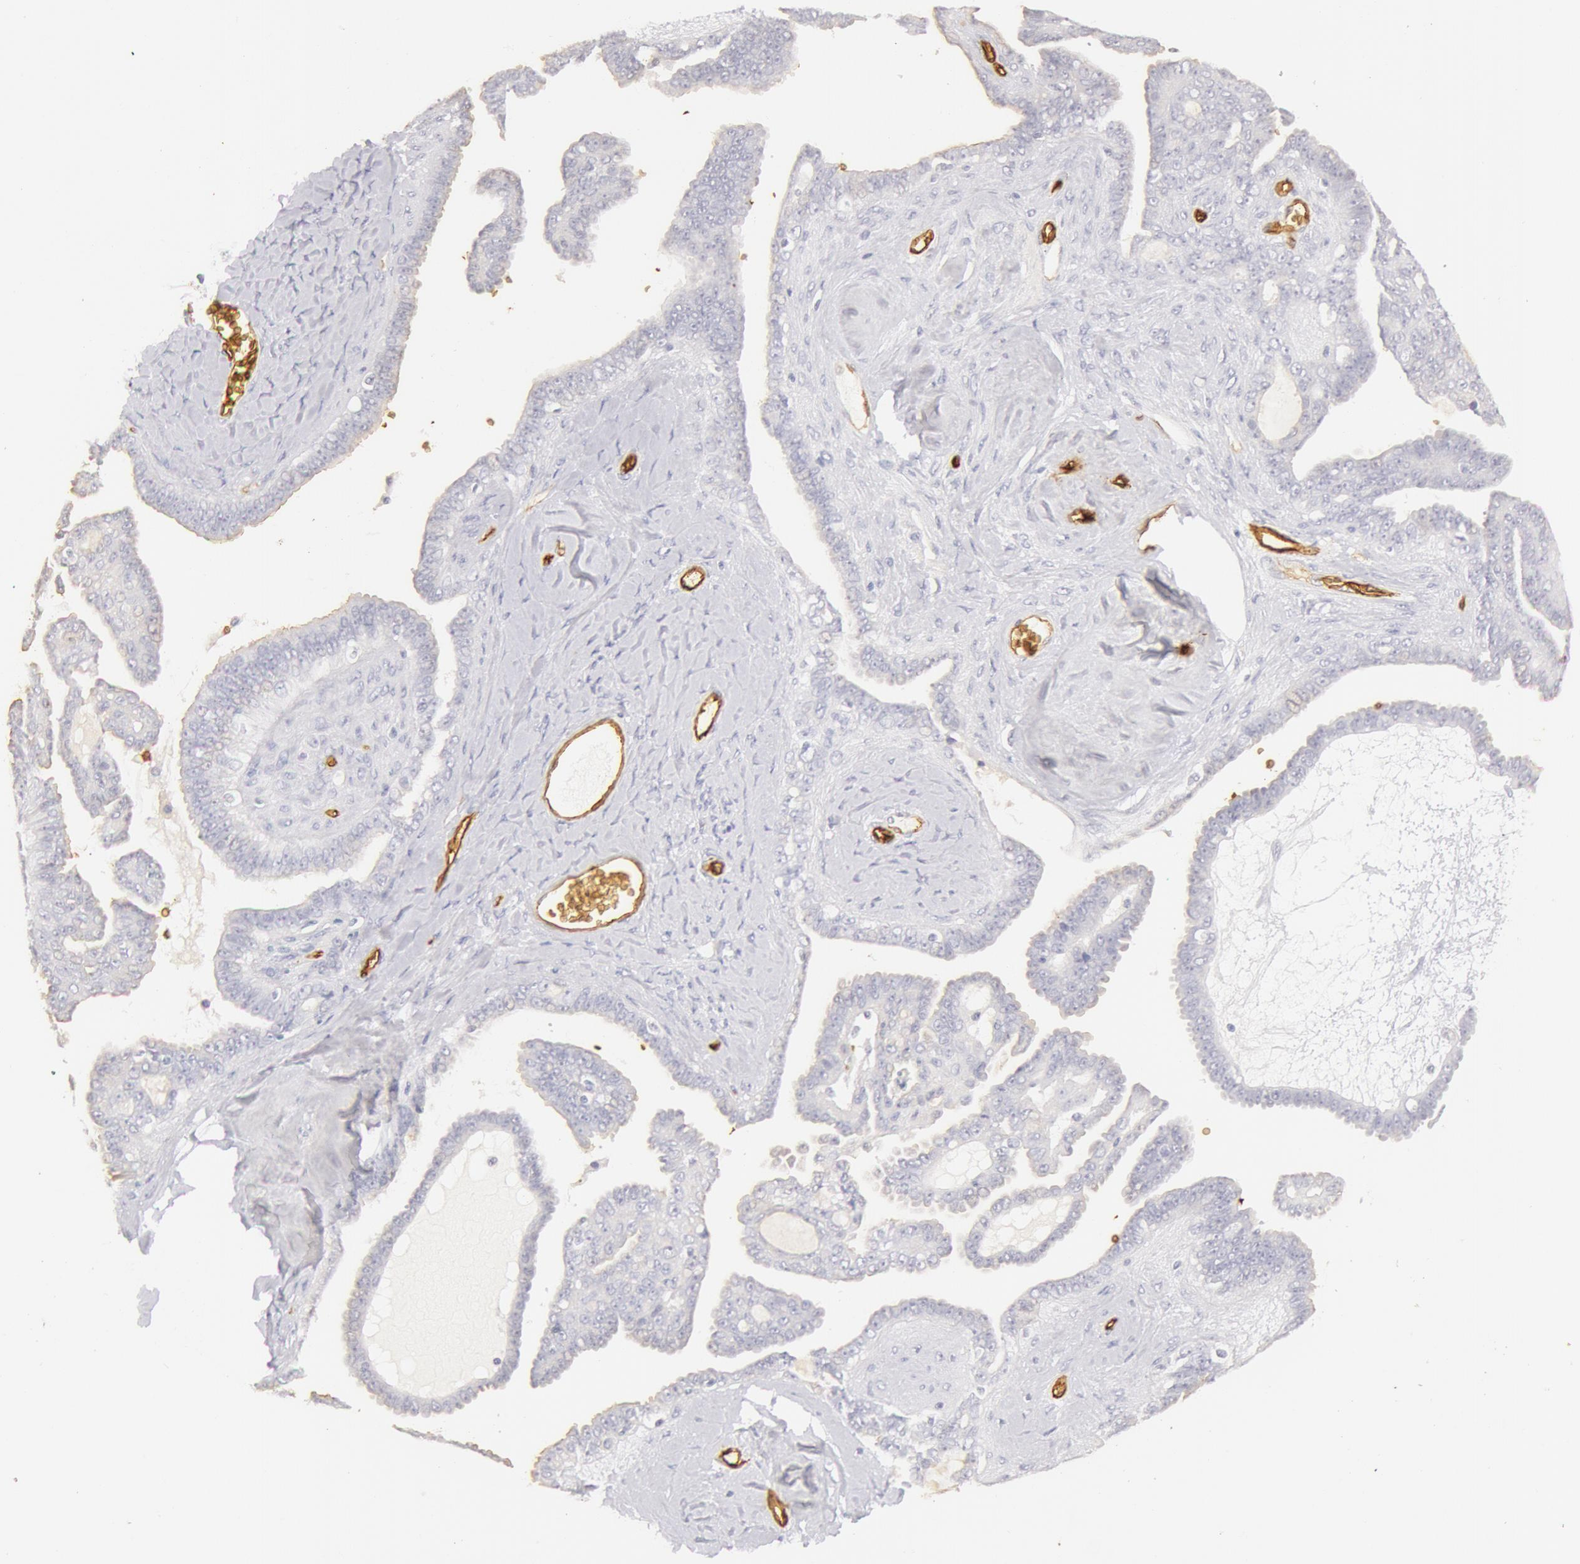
{"staining": {"intensity": "negative", "quantity": "none", "location": "none"}, "tissue": "ovarian cancer", "cell_type": "Tumor cells", "image_type": "cancer", "snomed": [{"axis": "morphology", "description": "Cystadenocarcinoma, serous, NOS"}, {"axis": "topography", "description": "Ovary"}], "caption": "Immunohistochemical staining of human ovarian cancer displays no significant positivity in tumor cells. The staining was performed using DAB to visualize the protein expression in brown, while the nuclei were stained in blue with hematoxylin (Magnification: 20x).", "gene": "AQP1", "patient": {"sex": "female", "age": 71}}